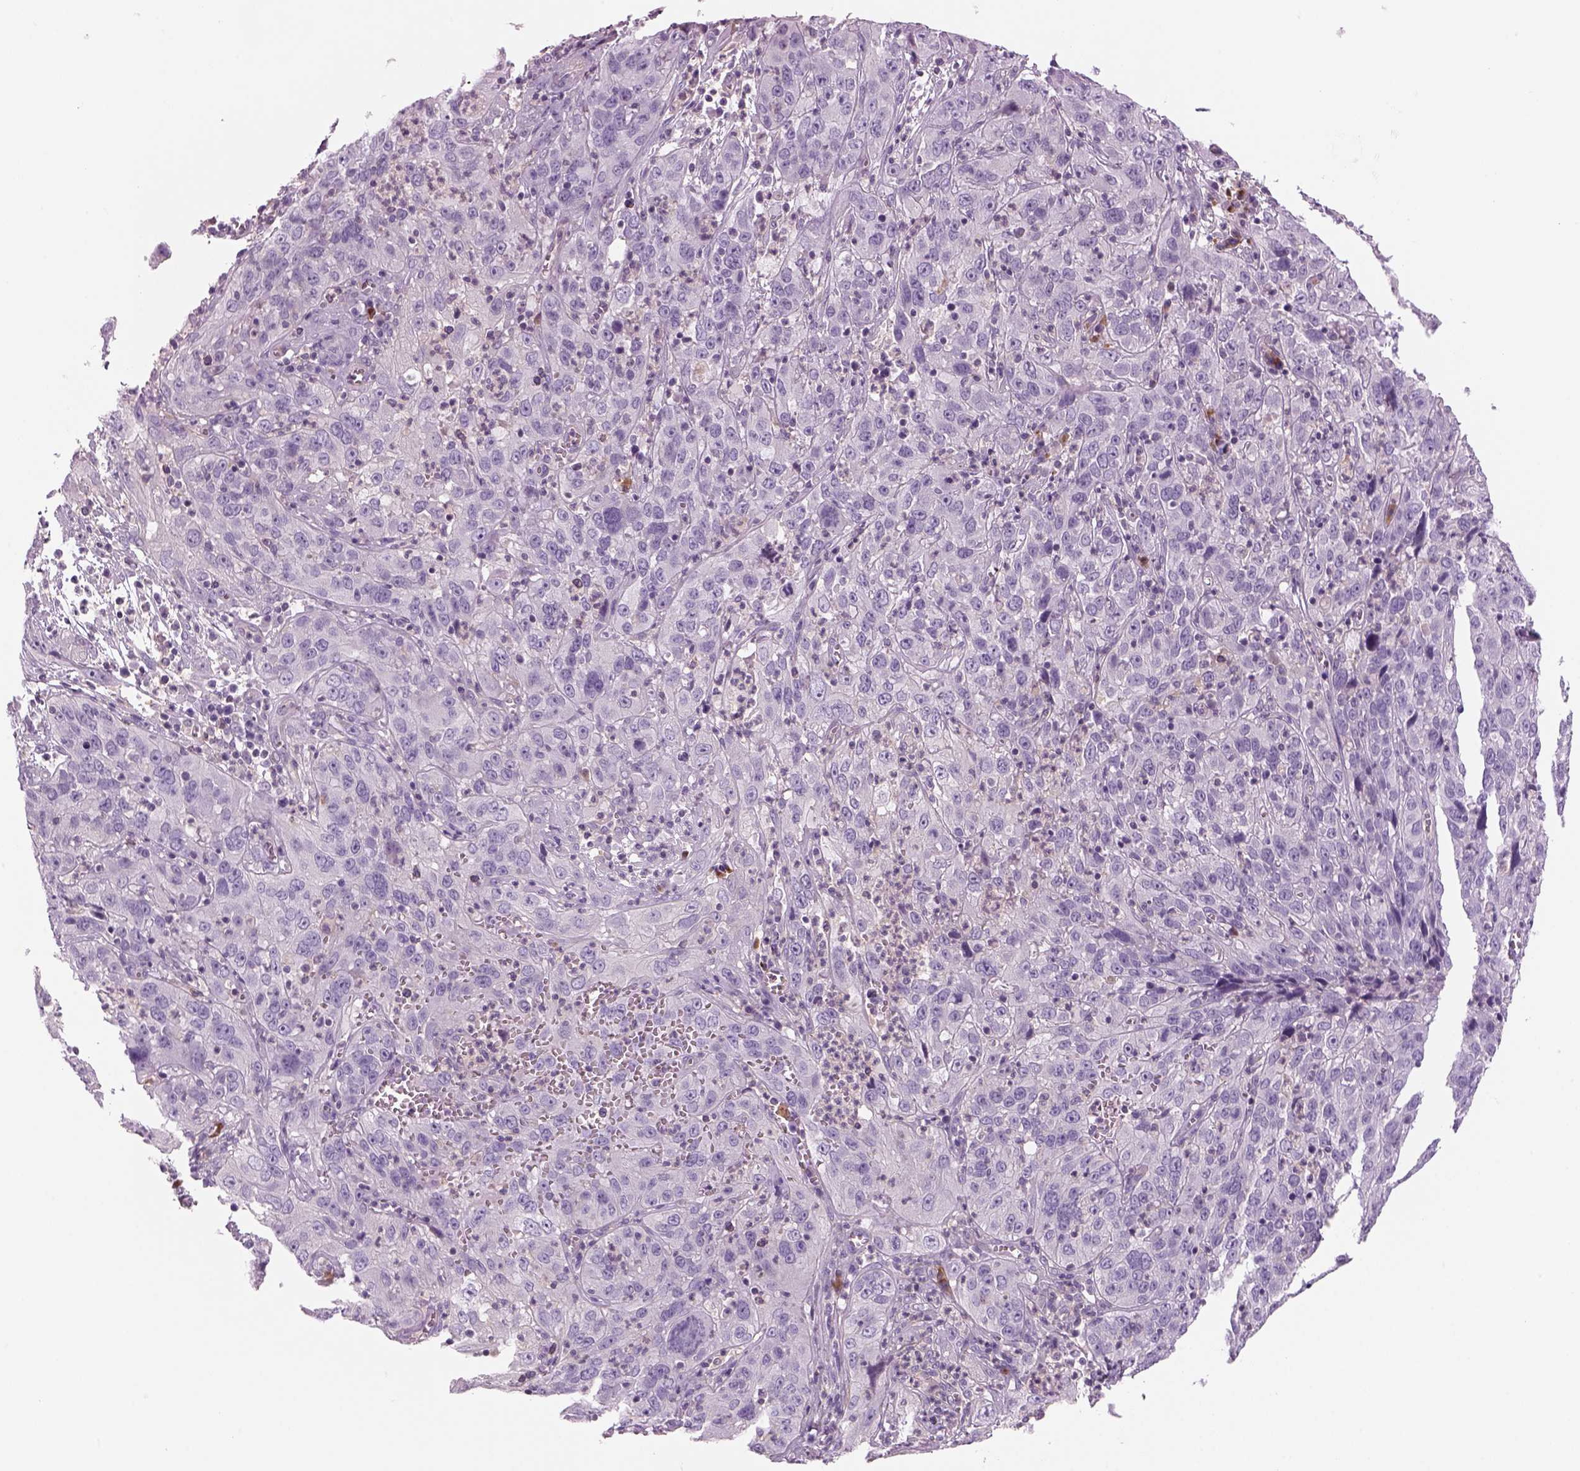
{"staining": {"intensity": "negative", "quantity": "none", "location": "none"}, "tissue": "cervical cancer", "cell_type": "Tumor cells", "image_type": "cancer", "snomed": [{"axis": "morphology", "description": "Squamous cell carcinoma, NOS"}, {"axis": "topography", "description": "Cervix"}], "caption": "Tumor cells show no significant protein staining in cervical cancer.", "gene": "SLC1A7", "patient": {"sex": "female", "age": 32}}